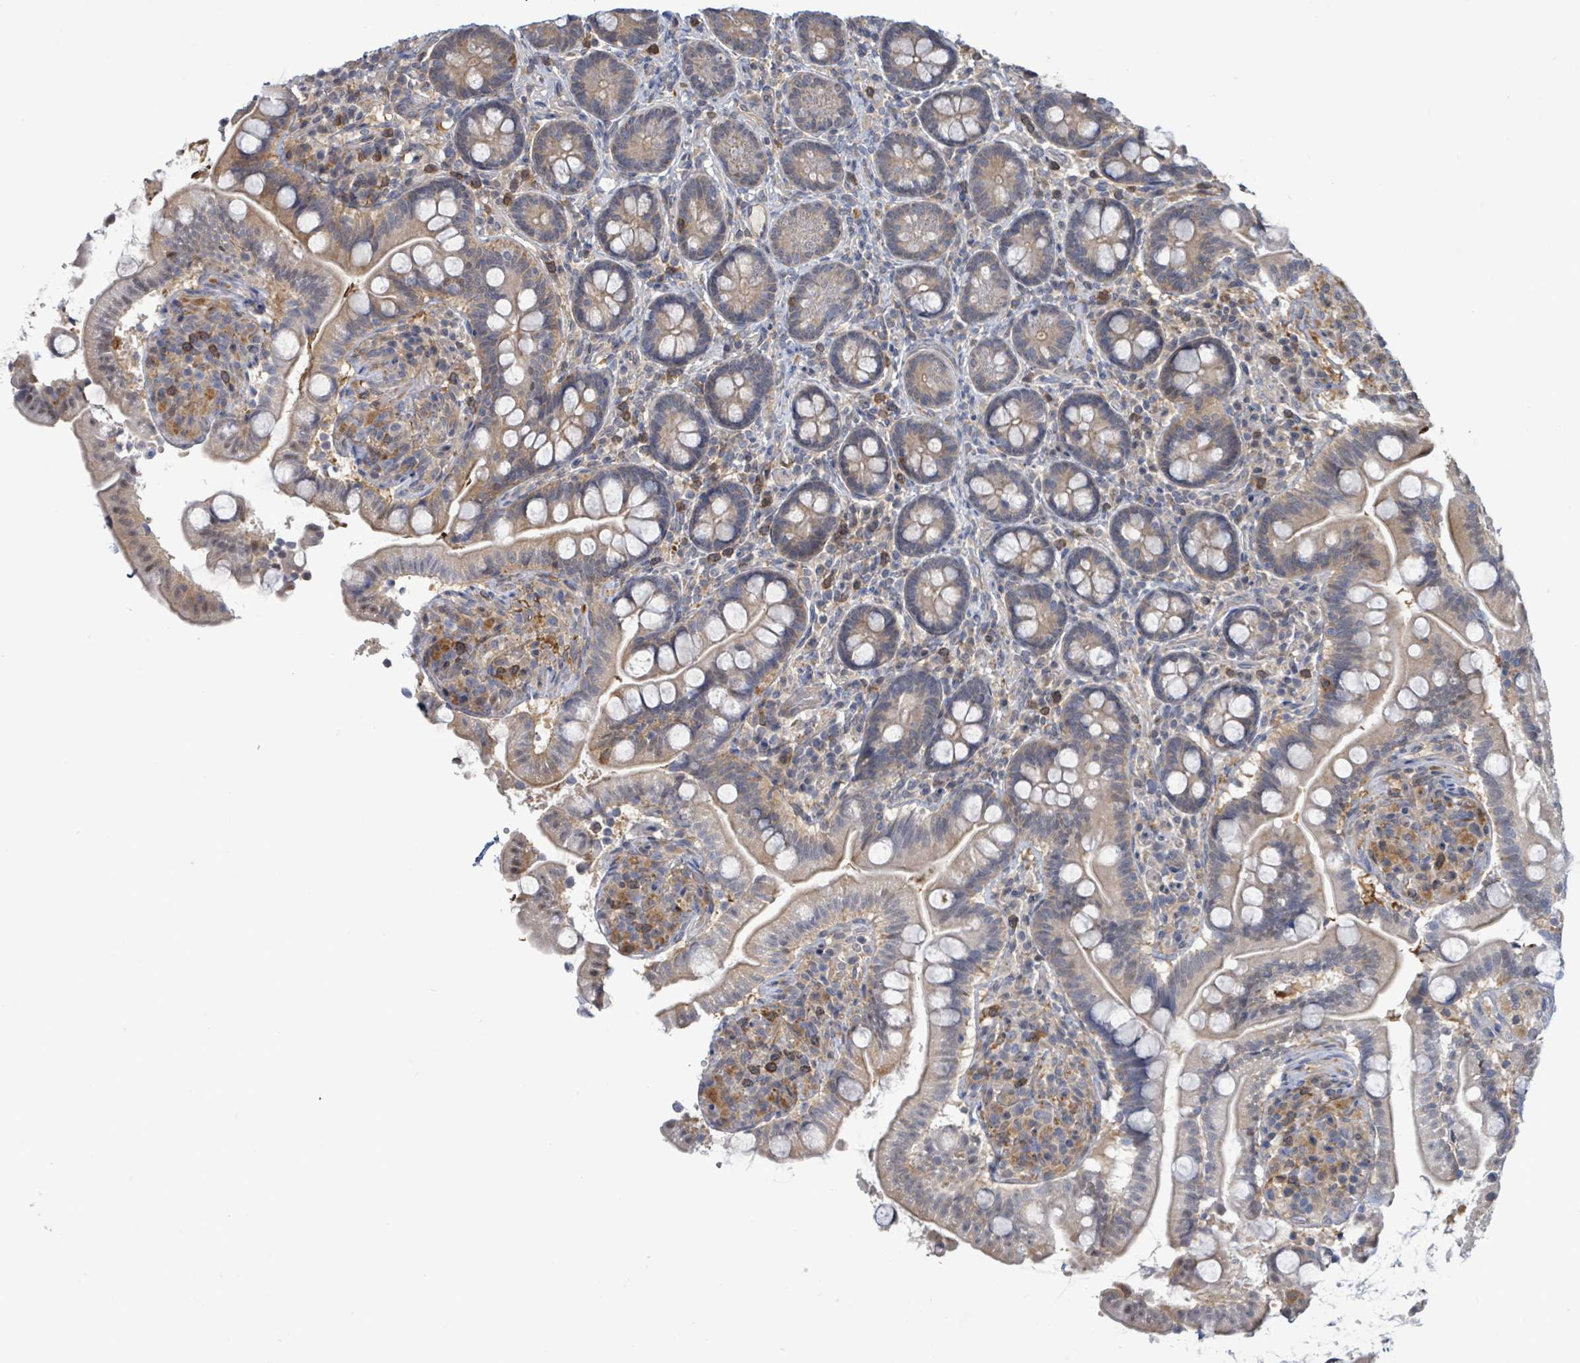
{"staining": {"intensity": "weak", "quantity": "25%-75%", "location": "cytoplasmic/membranous"}, "tissue": "small intestine", "cell_type": "Glandular cells", "image_type": "normal", "snomed": [{"axis": "morphology", "description": "Normal tissue, NOS"}, {"axis": "topography", "description": "Small intestine"}], "caption": "Small intestine stained for a protein (brown) exhibits weak cytoplasmic/membranous positive positivity in about 25%-75% of glandular cells.", "gene": "PGAM1", "patient": {"sex": "female", "age": 64}}